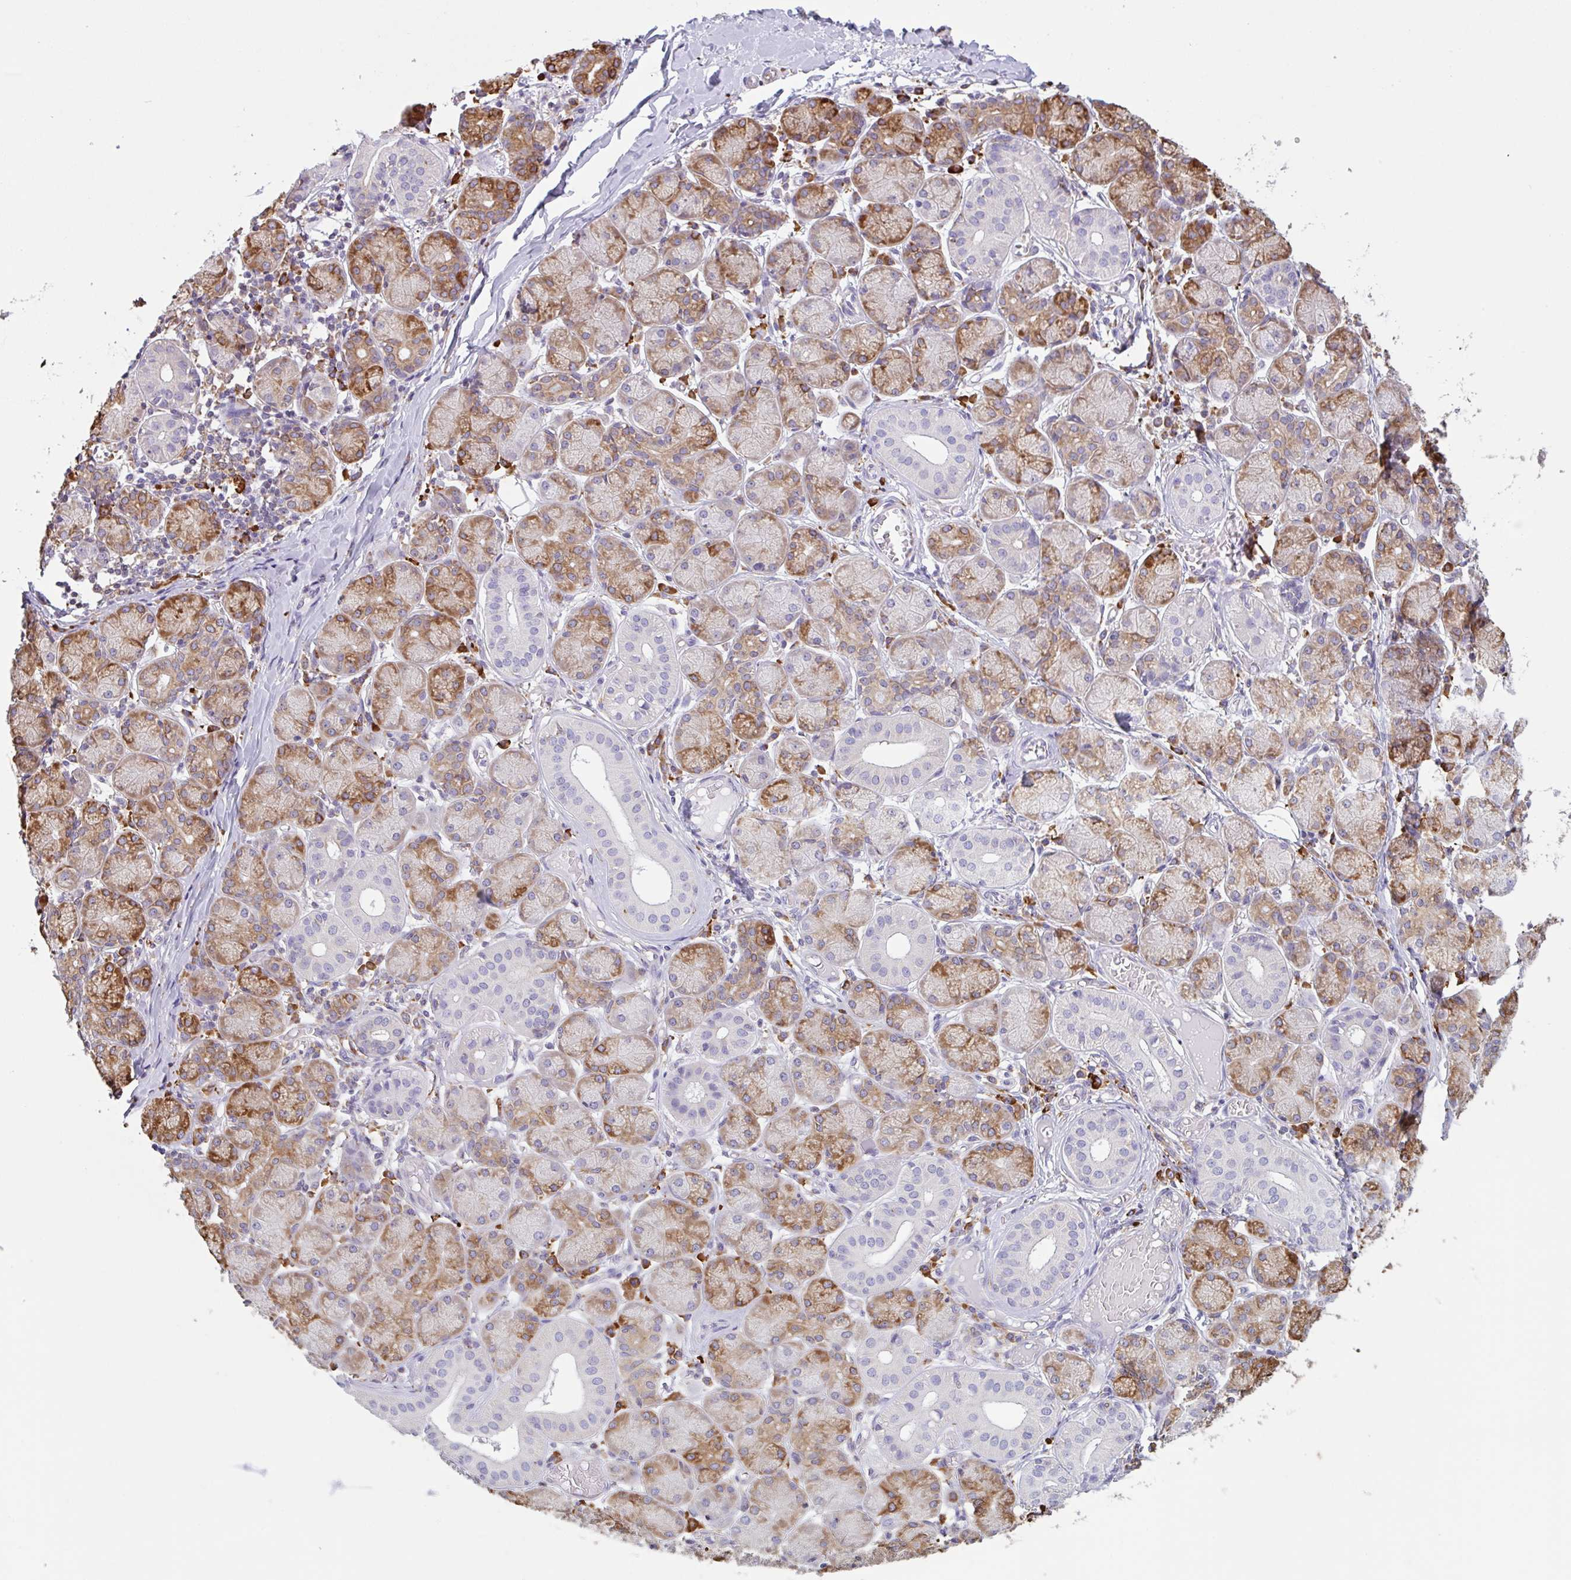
{"staining": {"intensity": "strong", "quantity": "25%-75%", "location": "cytoplasmic/membranous"}, "tissue": "salivary gland", "cell_type": "Glandular cells", "image_type": "normal", "snomed": [{"axis": "morphology", "description": "Normal tissue, NOS"}, {"axis": "topography", "description": "Salivary gland"}], "caption": "The histopathology image reveals immunohistochemical staining of unremarkable salivary gland. There is strong cytoplasmic/membranous expression is identified in about 25%-75% of glandular cells. (DAB (3,3'-diaminobenzidine) IHC, brown staining for protein, blue staining for nuclei).", "gene": "DOK4", "patient": {"sex": "female", "age": 24}}